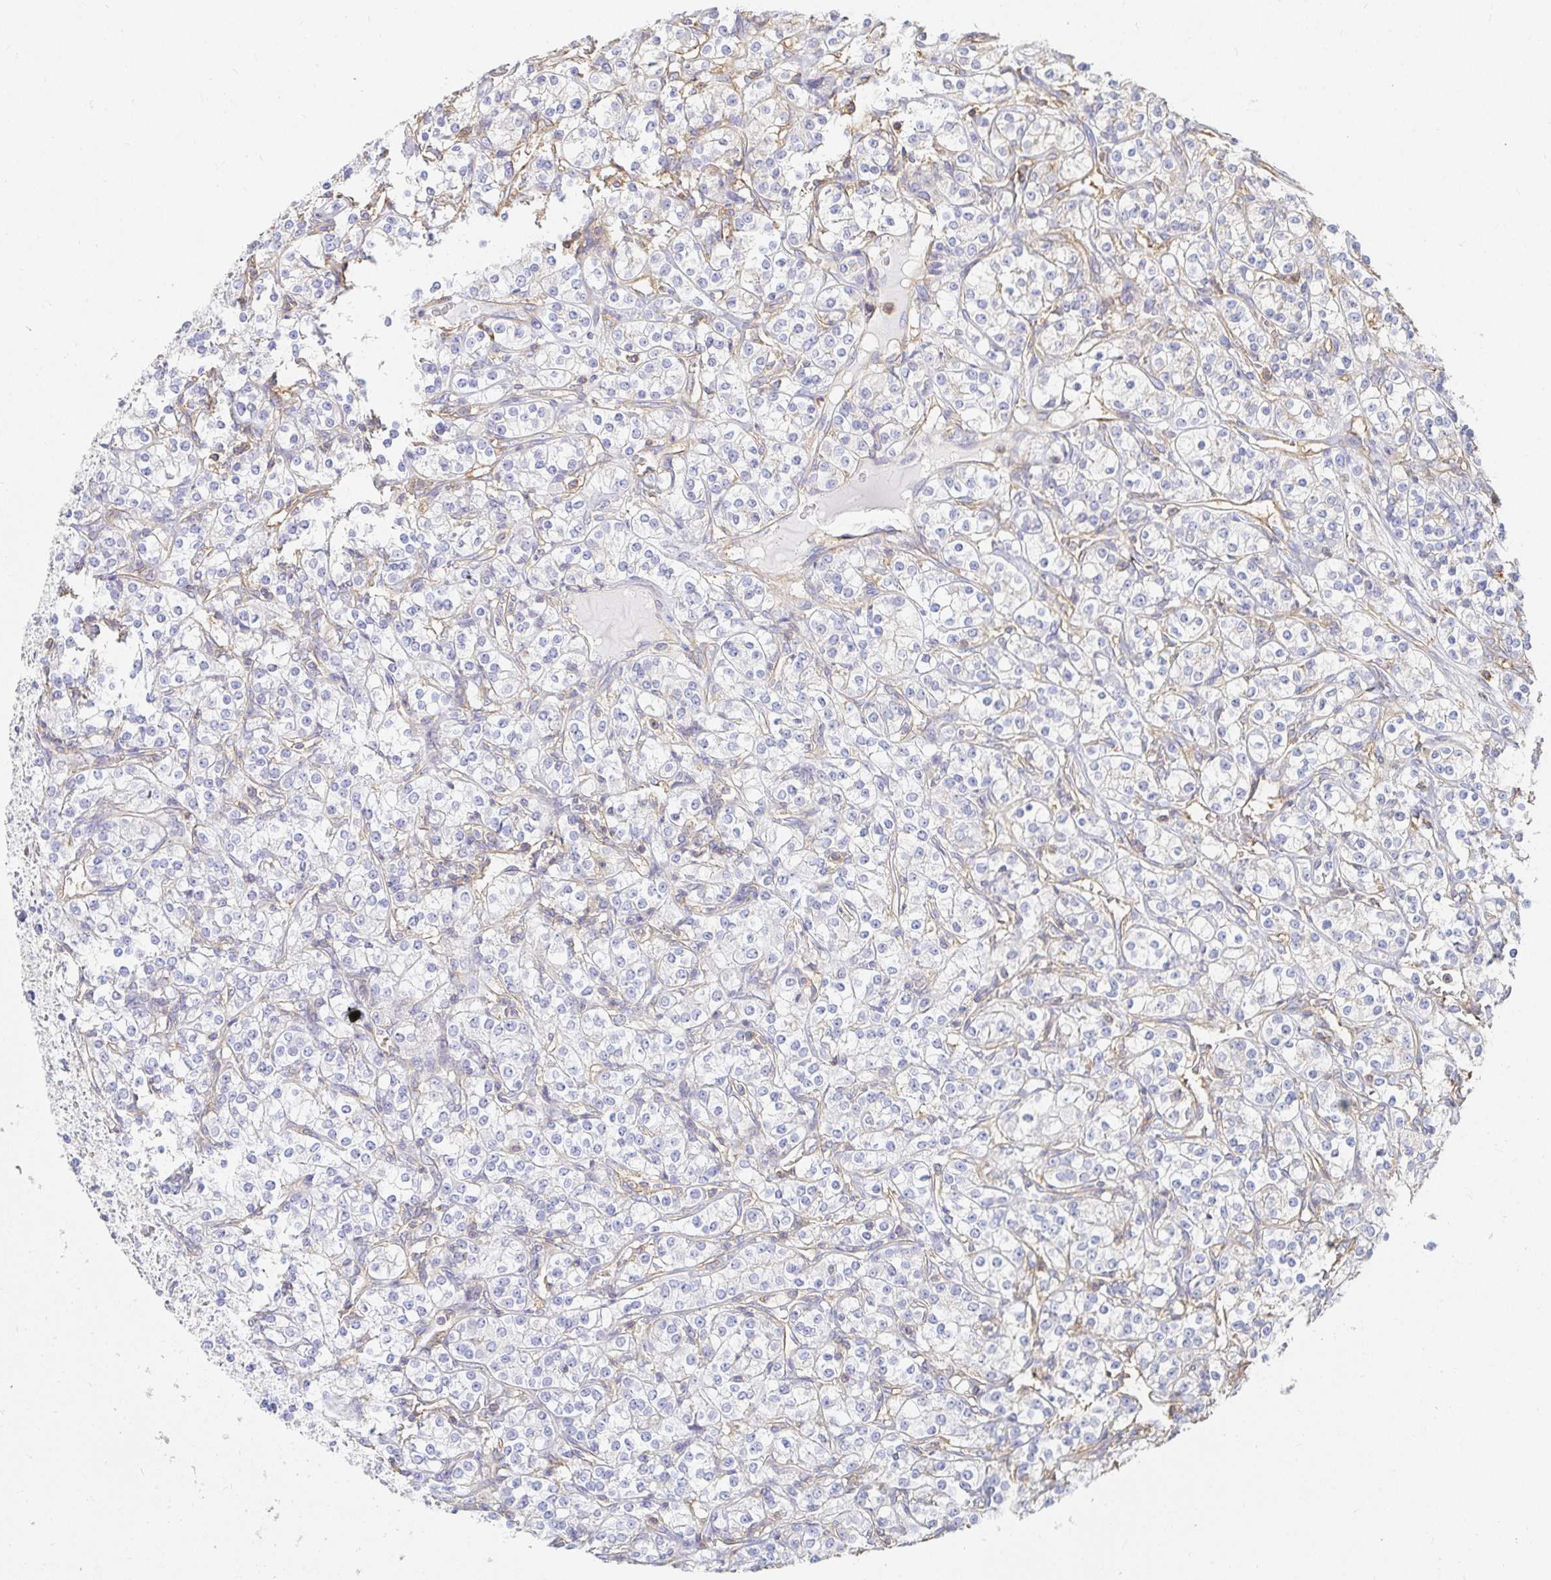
{"staining": {"intensity": "negative", "quantity": "none", "location": "none"}, "tissue": "renal cancer", "cell_type": "Tumor cells", "image_type": "cancer", "snomed": [{"axis": "morphology", "description": "Adenocarcinoma, NOS"}, {"axis": "topography", "description": "Kidney"}], "caption": "A high-resolution photomicrograph shows immunohistochemistry (IHC) staining of renal cancer, which shows no significant positivity in tumor cells.", "gene": "TSPAN19", "patient": {"sex": "male", "age": 77}}